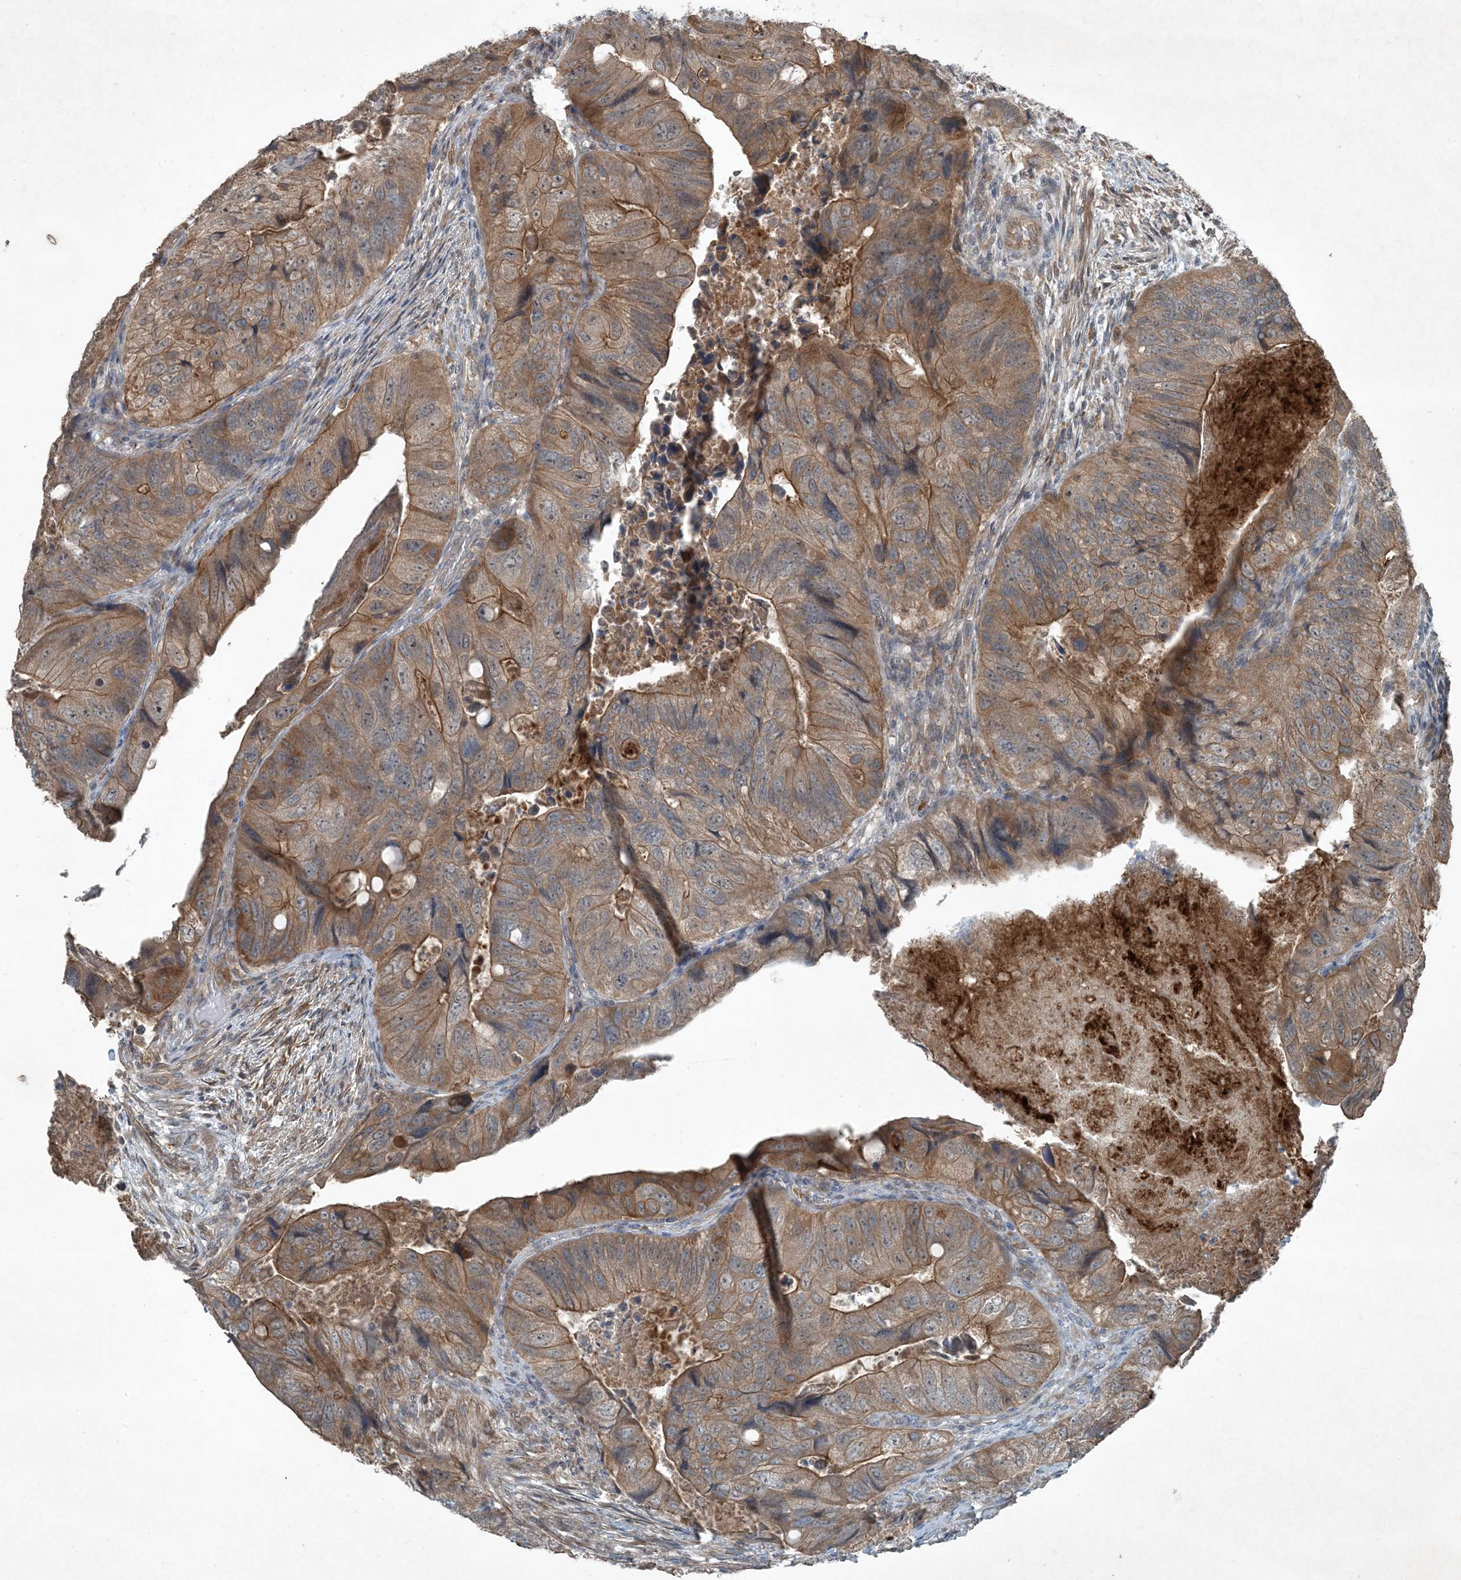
{"staining": {"intensity": "moderate", "quantity": ">75%", "location": "cytoplasmic/membranous"}, "tissue": "colorectal cancer", "cell_type": "Tumor cells", "image_type": "cancer", "snomed": [{"axis": "morphology", "description": "Adenocarcinoma, NOS"}, {"axis": "topography", "description": "Rectum"}], "caption": "Human colorectal adenocarcinoma stained with a brown dye reveals moderate cytoplasmic/membranous positive staining in about >75% of tumor cells.", "gene": "MDN1", "patient": {"sex": "male", "age": 63}}